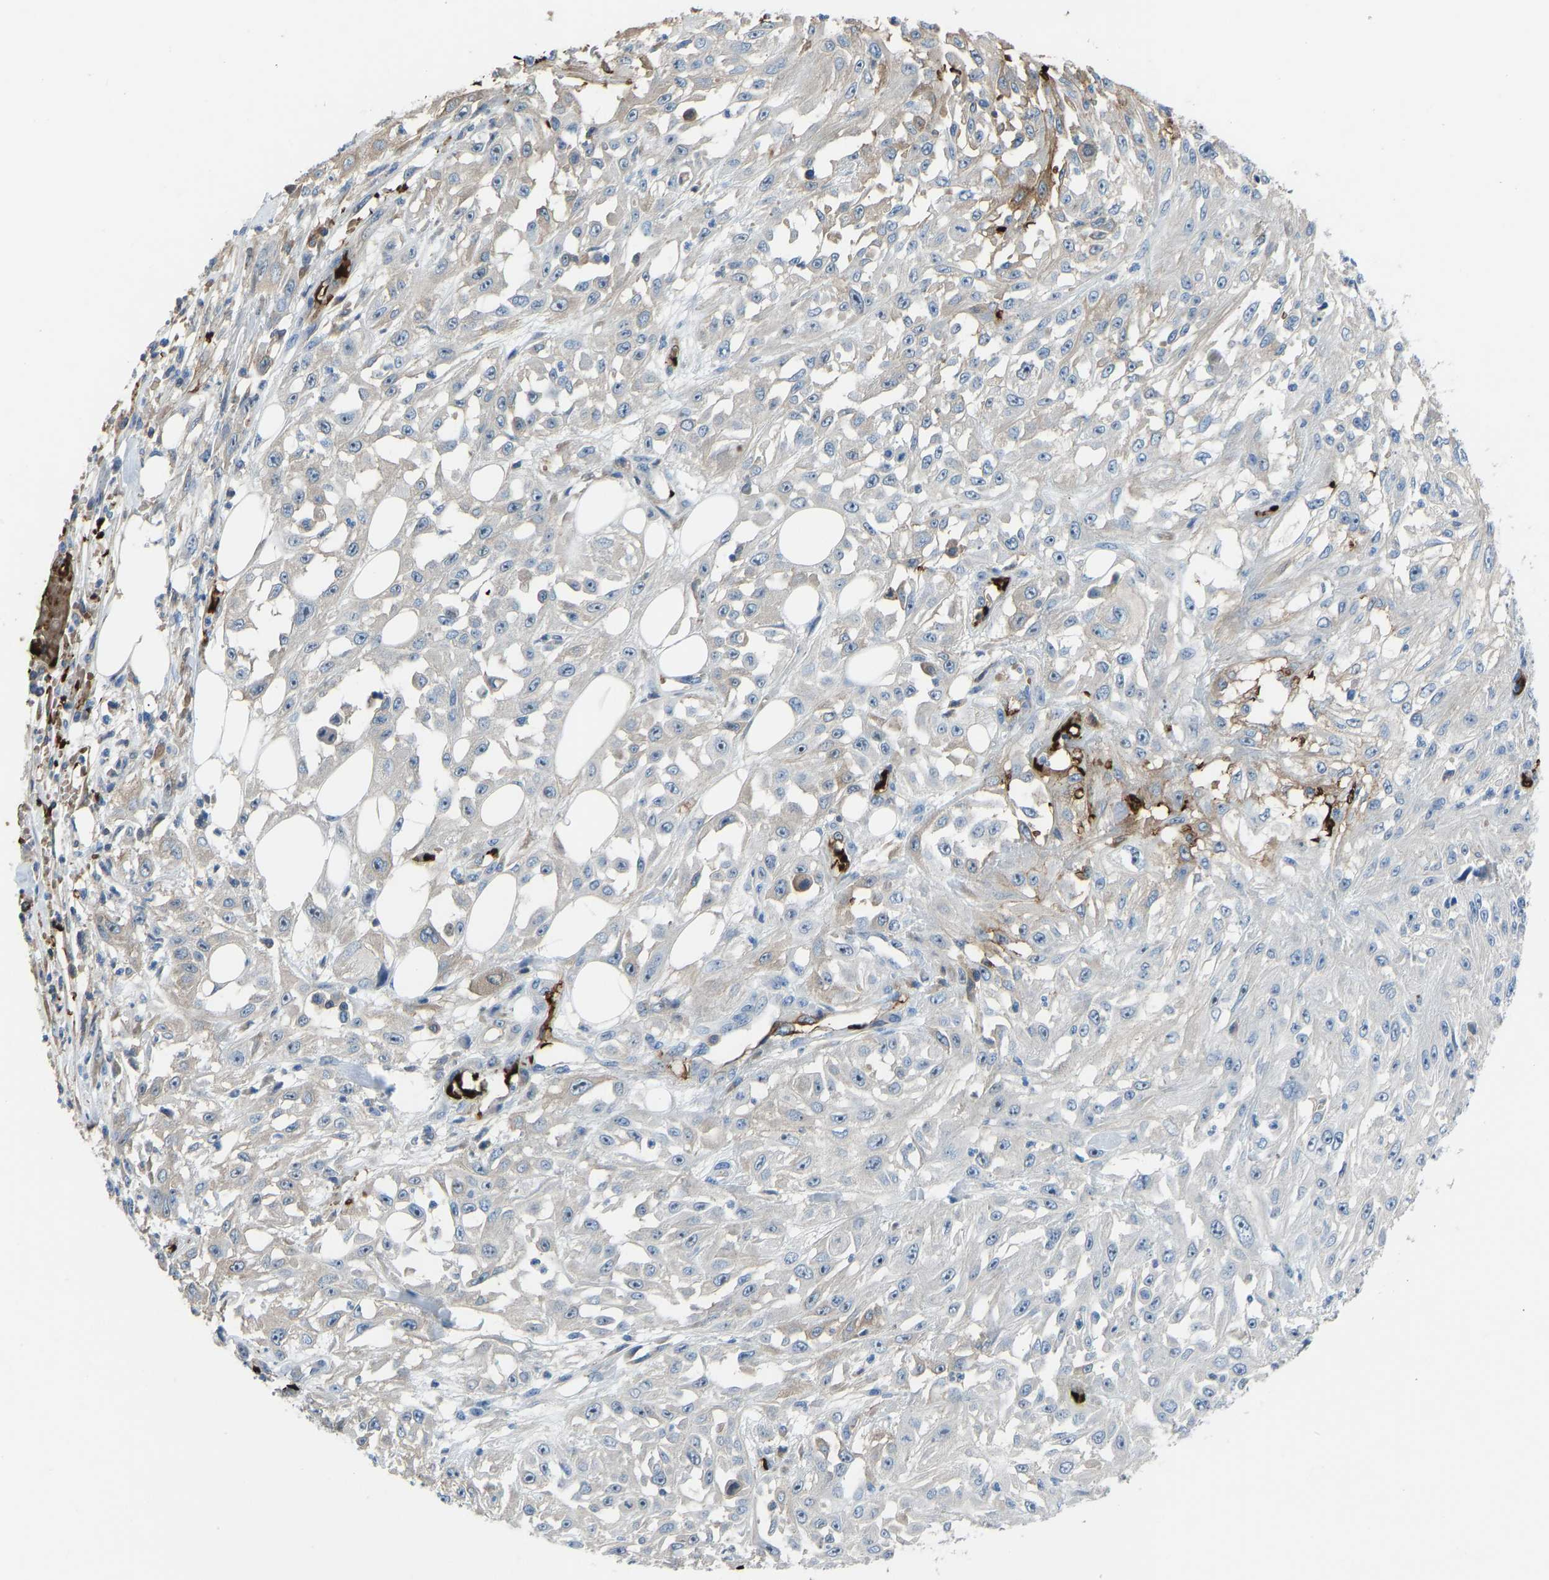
{"staining": {"intensity": "negative", "quantity": "none", "location": "none"}, "tissue": "skin cancer", "cell_type": "Tumor cells", "image_type": "cancer", "snomed": [{"axis": "morphology", "description": "Squamous cell carcinoma, NOS"}, {"axis": "morphology", "description": "Squamous cell carcinoma, metastatic, NOS"}, {"axis": "topography", "description": "Skin"}, {"axis": "topography", "description": "Lymph node"}], "caption": "Skin squamous cell carcinoma stained for a protein using IHC reveals no expression tumor cells.", "gene": "PIGS", "patient": {"sex": "male", "age": 75}}